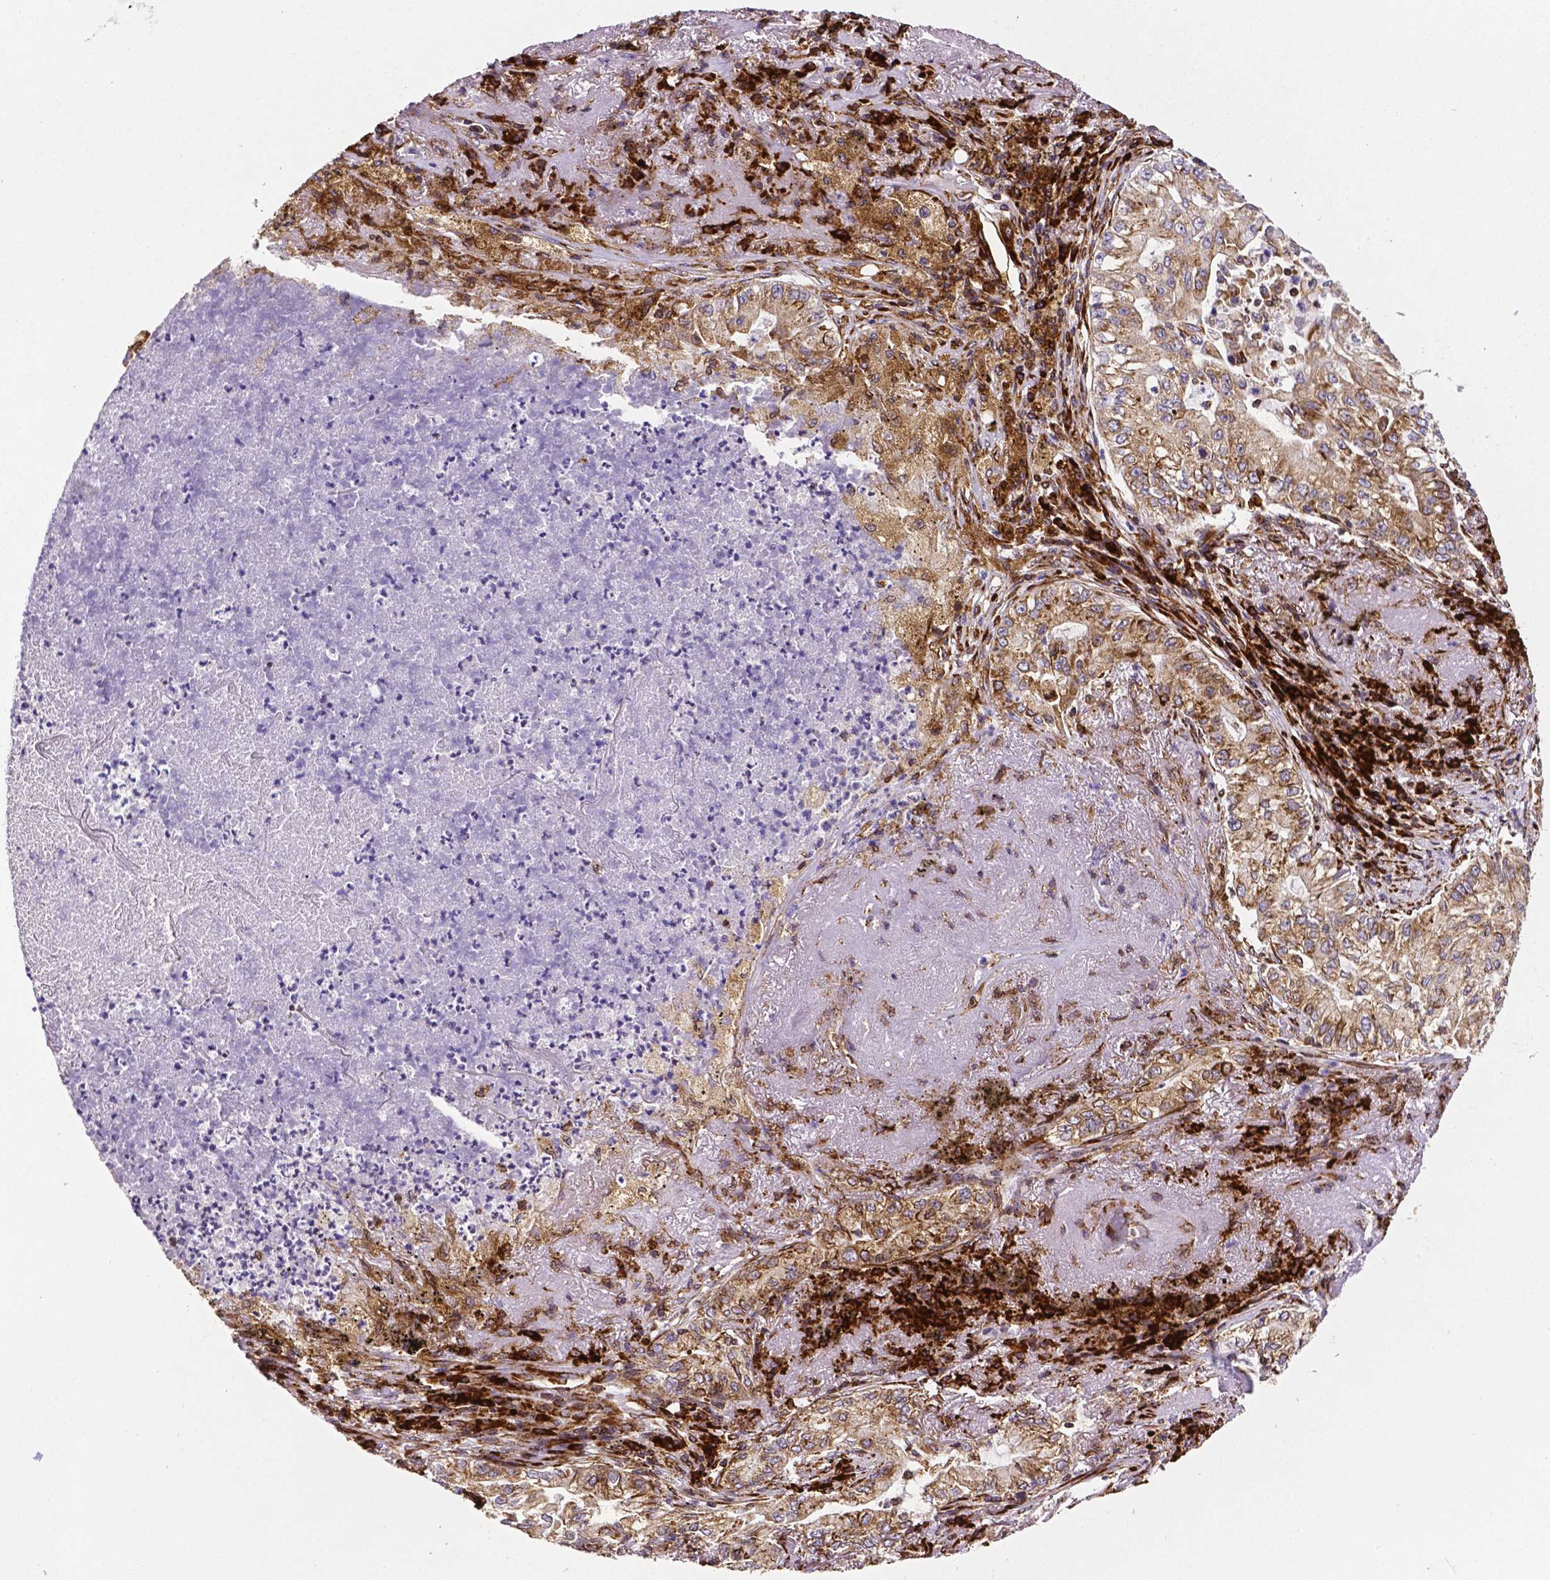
{"staining": {"intensity": "moderate", "quantity": ">75%", "location": "cytoplasmic/membranous"}, "tissue": "lung cancer", "cell_type": "Tumor cells", "image_type": "cancer", "snomed": [{"axis": "morphology", "description": "Adenocarcinoma, NOS"}, {"axis": "topography", "description": "Lung"}], "caption": "A high-resolution micrograph shows immunohistochemistry (IHC) staining of lung adenocarcinoma, which displays moderate cytoplasmic/membranous staining in approximately >75% of tumor cells.", "gene": "MTDH", "patient": {"sex": "female", "age": 73}}